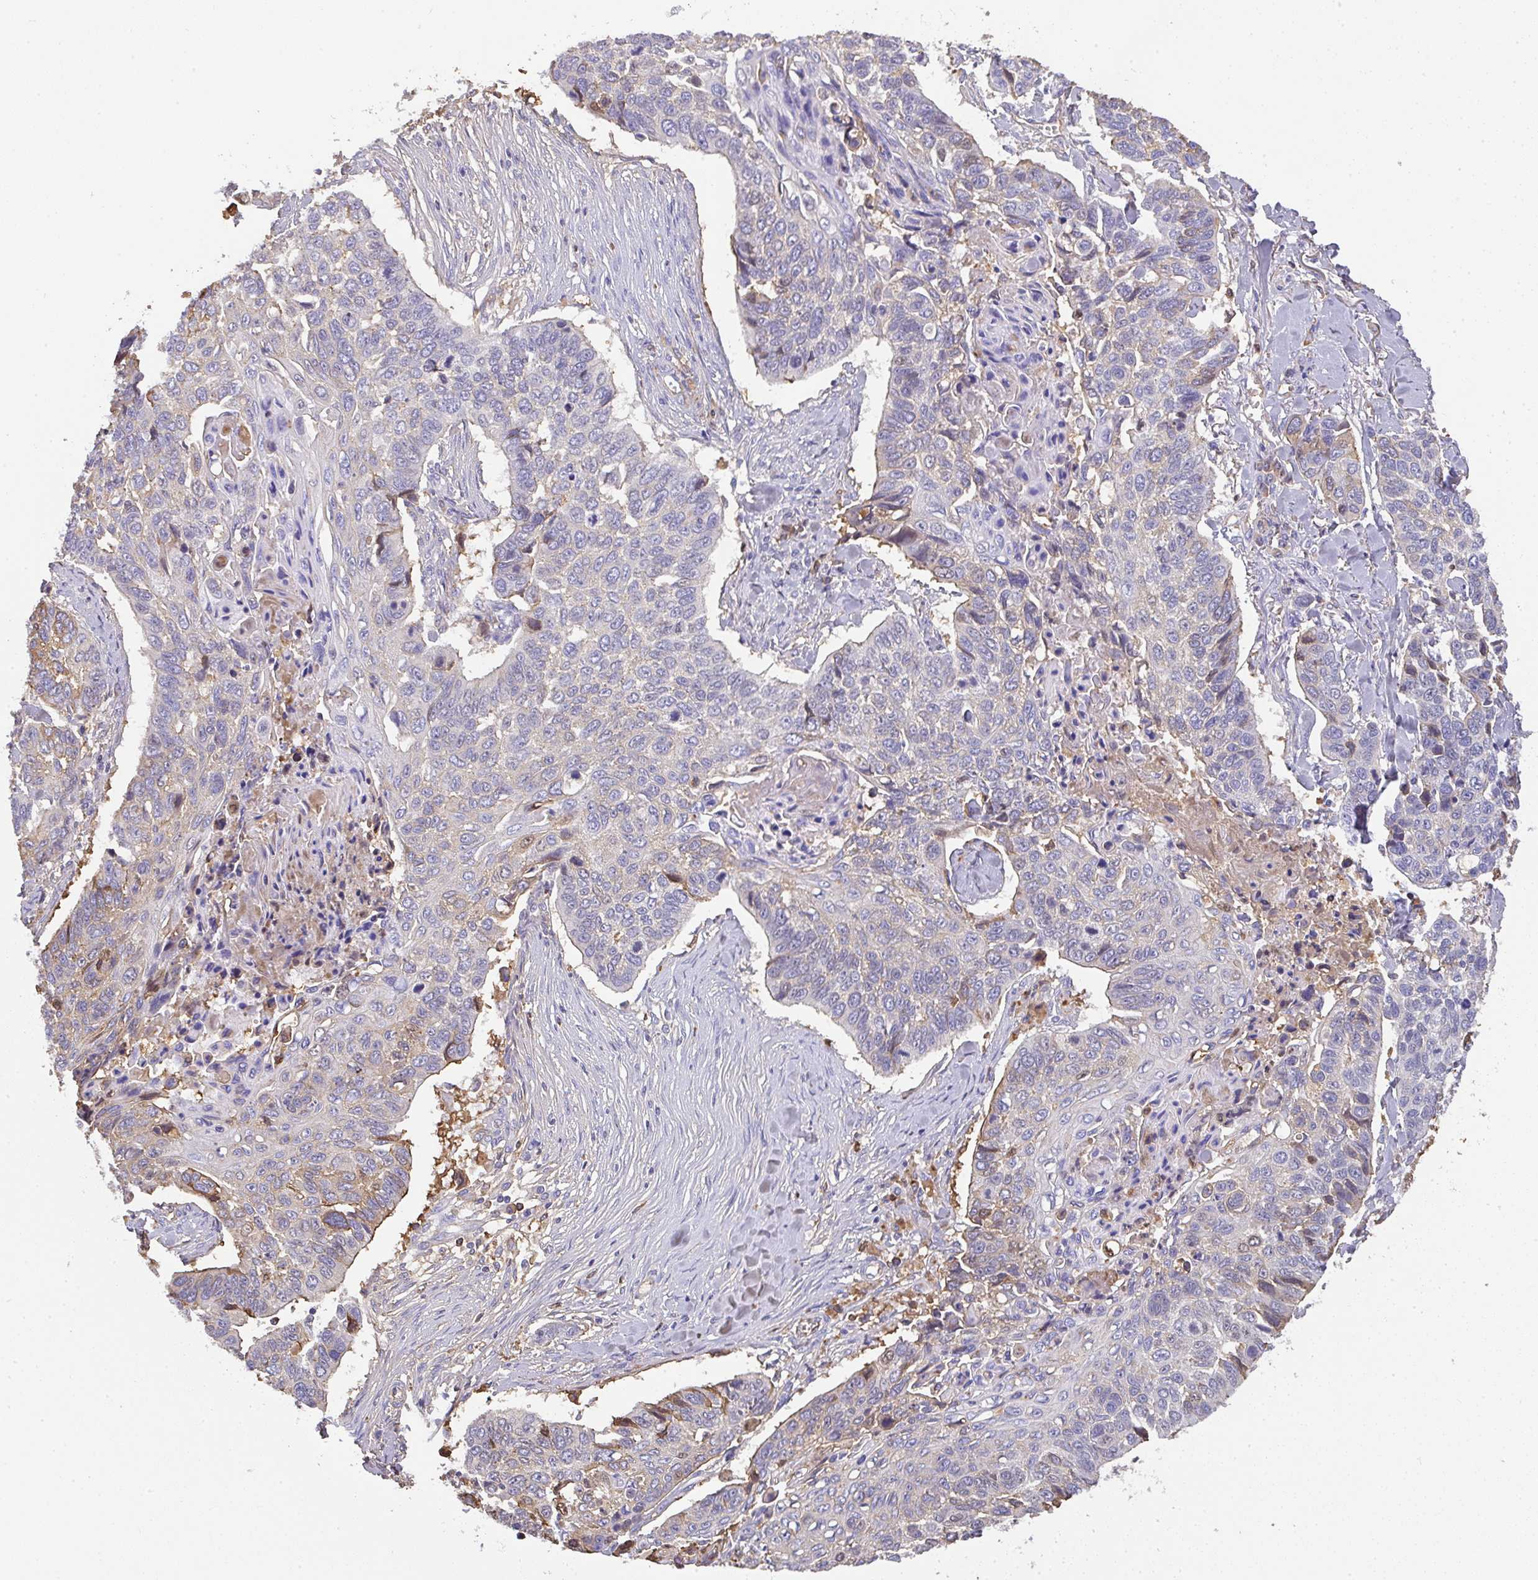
{"staining": {"intensity": "weak", "quantity": "<25%", "location": "nuclear"}, "tissue": "lung cancer", "cell_type": "Tumor cells", "image_type": "cancer", "snomed": [{"axis": "morphology", "description": "Squamous cell carcinoma, NOS"}, {"axis": "topography", "description": "Lung"}], "caption": "Immunohistochemistry (IHC) photomicrograph of neoplastic tissue: squamous cell carcinoma (lung) stained with DAB displays no significant protein staining in tumor cells. (Brightfield microscopy of DAB immunohistochemistry at high magnification).", "gene": "SMYD5", "patient": {"sex": "male", "age": 62}}